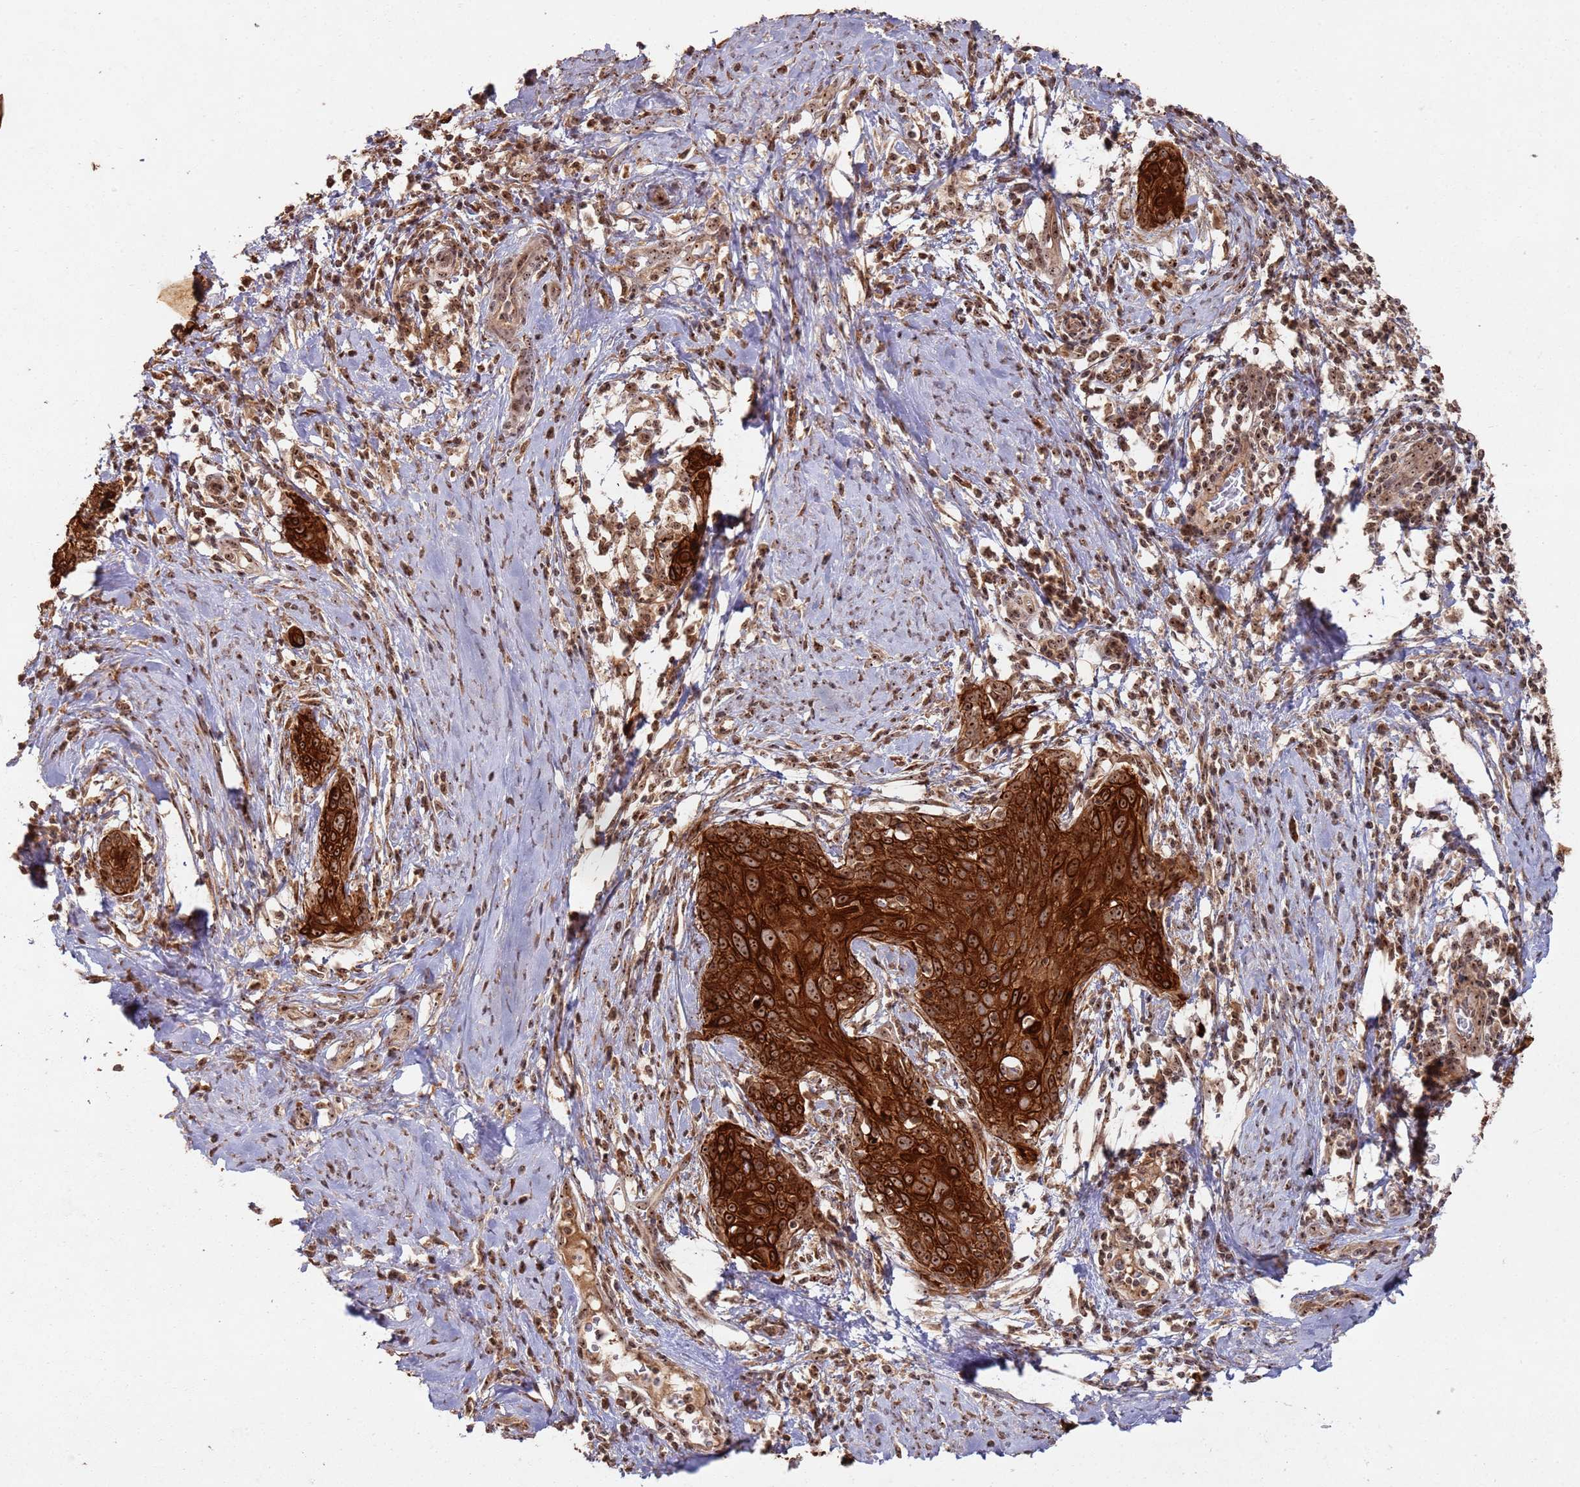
{"staining": {"intensity": "strong", "quantity": ">75%", "location": "cytoplasmic/membranous,nuclear"}, "tissue": "cervical cancer", "cell_type": "Tumor cells", "image_type": "cancer", "snomed": [{"axis": "morphology", "description": "Squamous cell carcinoma, NOS"}, {"axis": "topography", "description": "Cervix"}], "caption": "A brown stain labels strong cytoplasmic/membranous and nuclear expression of a protein in human cervical cancer (squamous cell carcinoma) tumor cells.", "gene": "UTP11", "patient": {"sex": "female", "age": 52}}